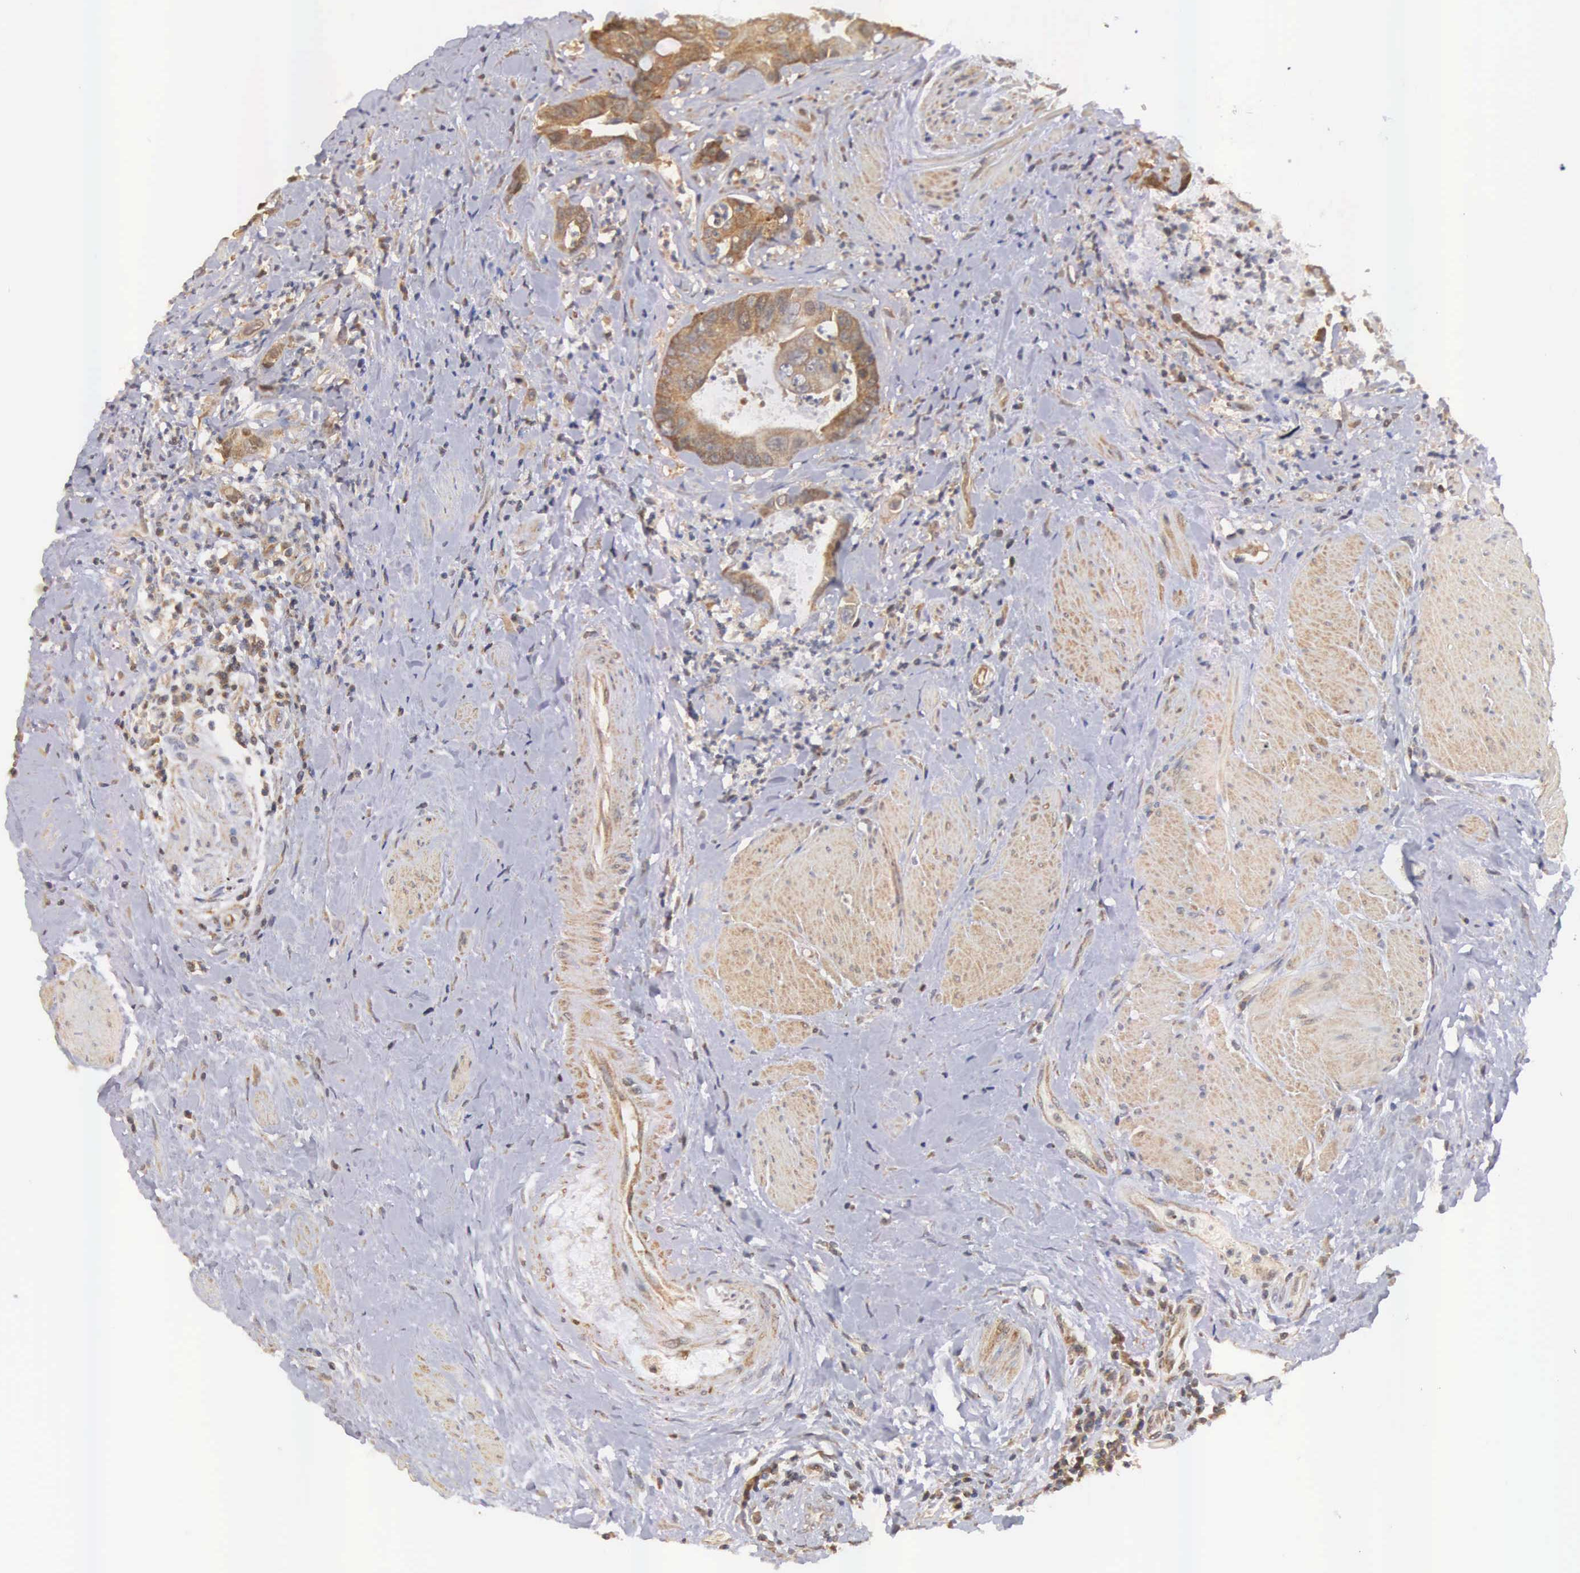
{"staining": {"intensity": "moderate", "quantity": ">75%", "location": "cytoplasmic/membranous"}, "tissue": "colorectal cancer", "cell_type": "Tumor cells", "image_type": "cancer", "snomed": [{"axis": "morphology", "description": "Adenocarcinoma, NOS"}, {"axis": "topography", "description": "Rectum"}], "caption": "Protein expression by IHC displays moderate cytoplasmic/membranous positivity in about >75% of tumor cells in adenocarcinoma (colorectal).", "gene": "DHRS1", "patient": {"sex": "female", "age": 65}}